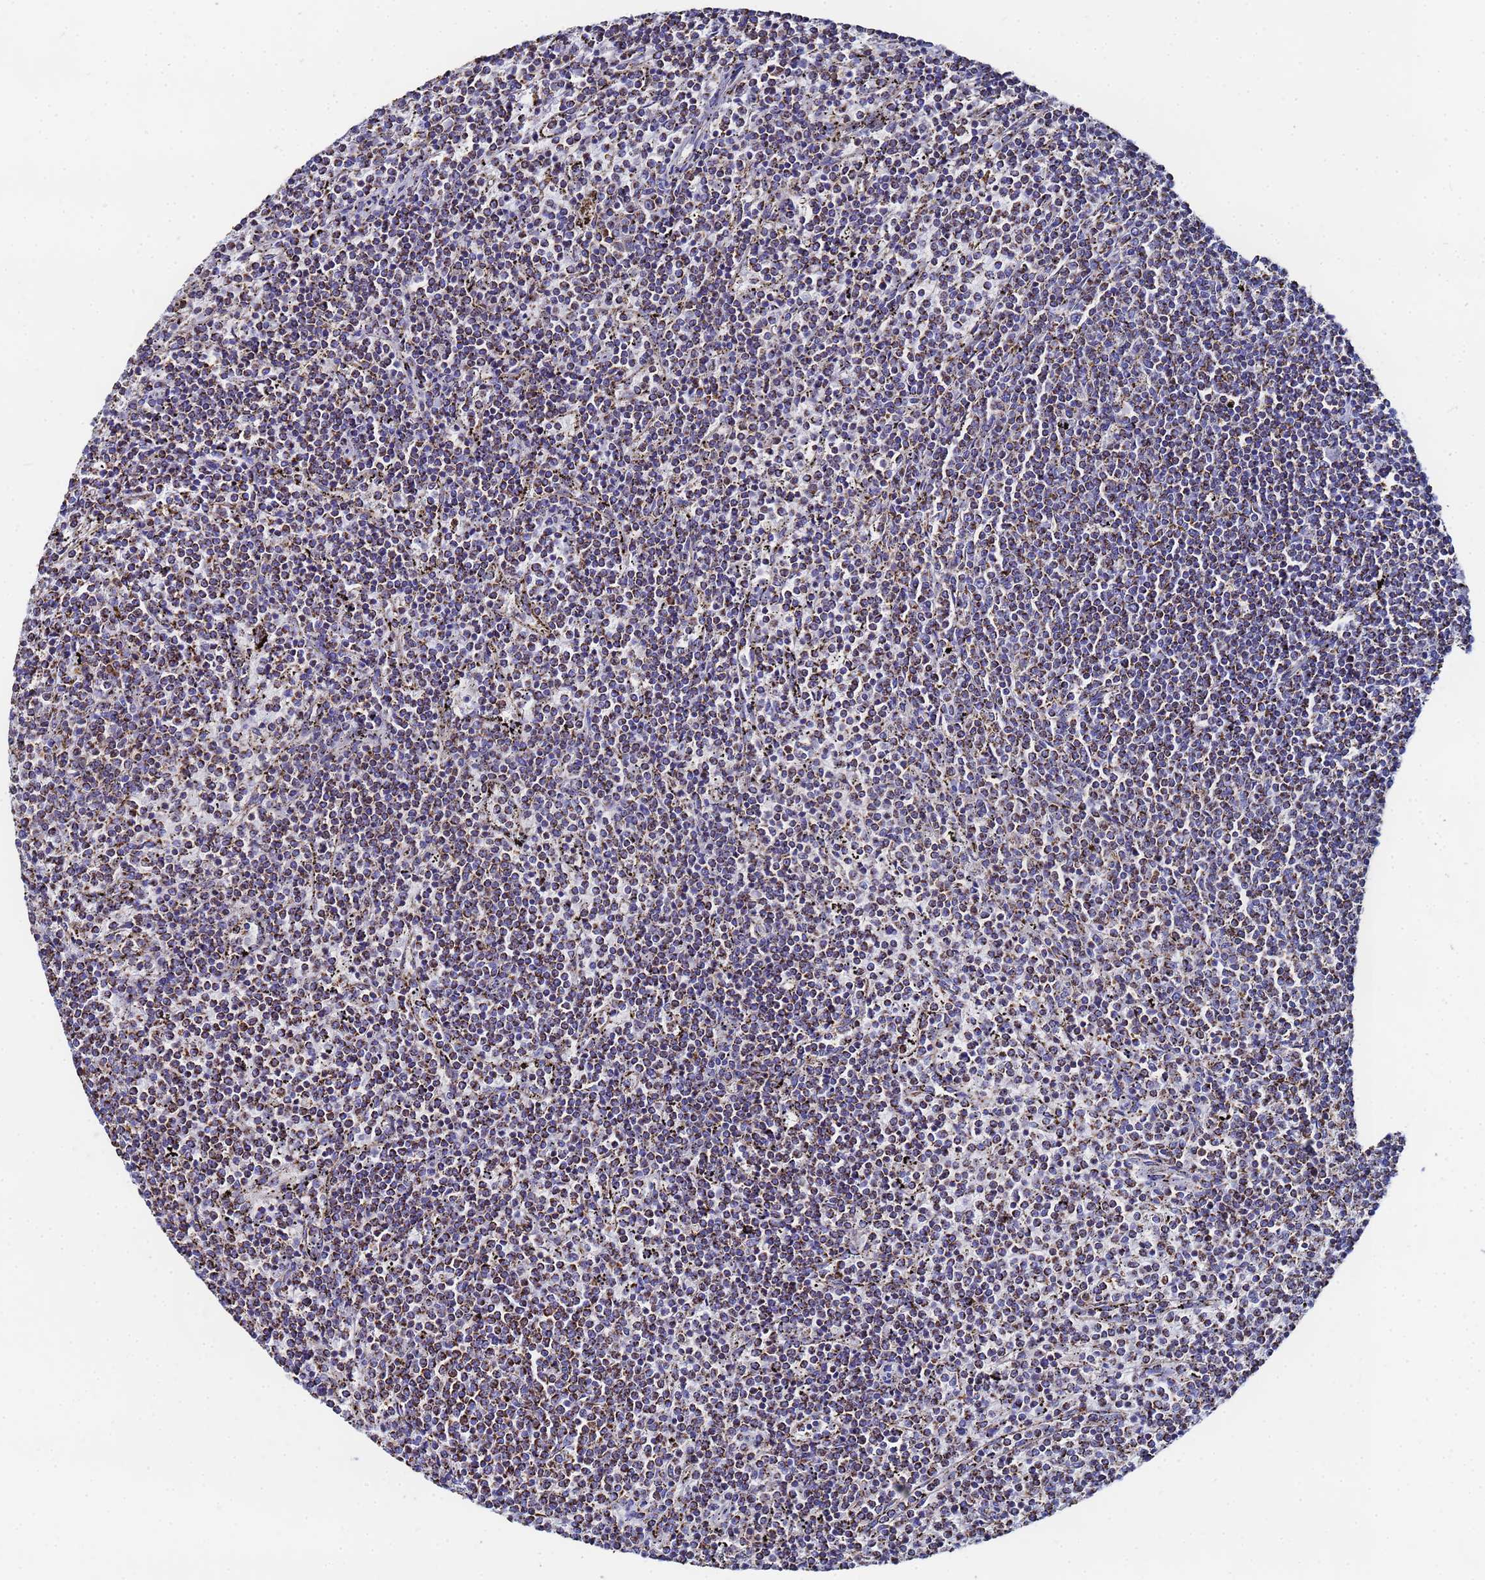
{"staining": {"intensity": "strong", "quantity": "25%-75%", "location": "cytoplasmic/membranous"}, "tissue": "lymphoma", "cell_type": "Tumor cells", "image_type": "cancer", "snomed": [{"axis": "morphology", "description": "Malignant lymphoma, non-Hodgkin's type, Low grade"}, {"axis": "topography", "description": "Spleen"}], "caption": "Lymphoma stained with a brown dye demonstrates strong cytoplasmic/membranous positive expression in approximately 25%-75% of tumor cells.", "gene": "GLUD1", "patient": {"sex": "female", "age": 50}}